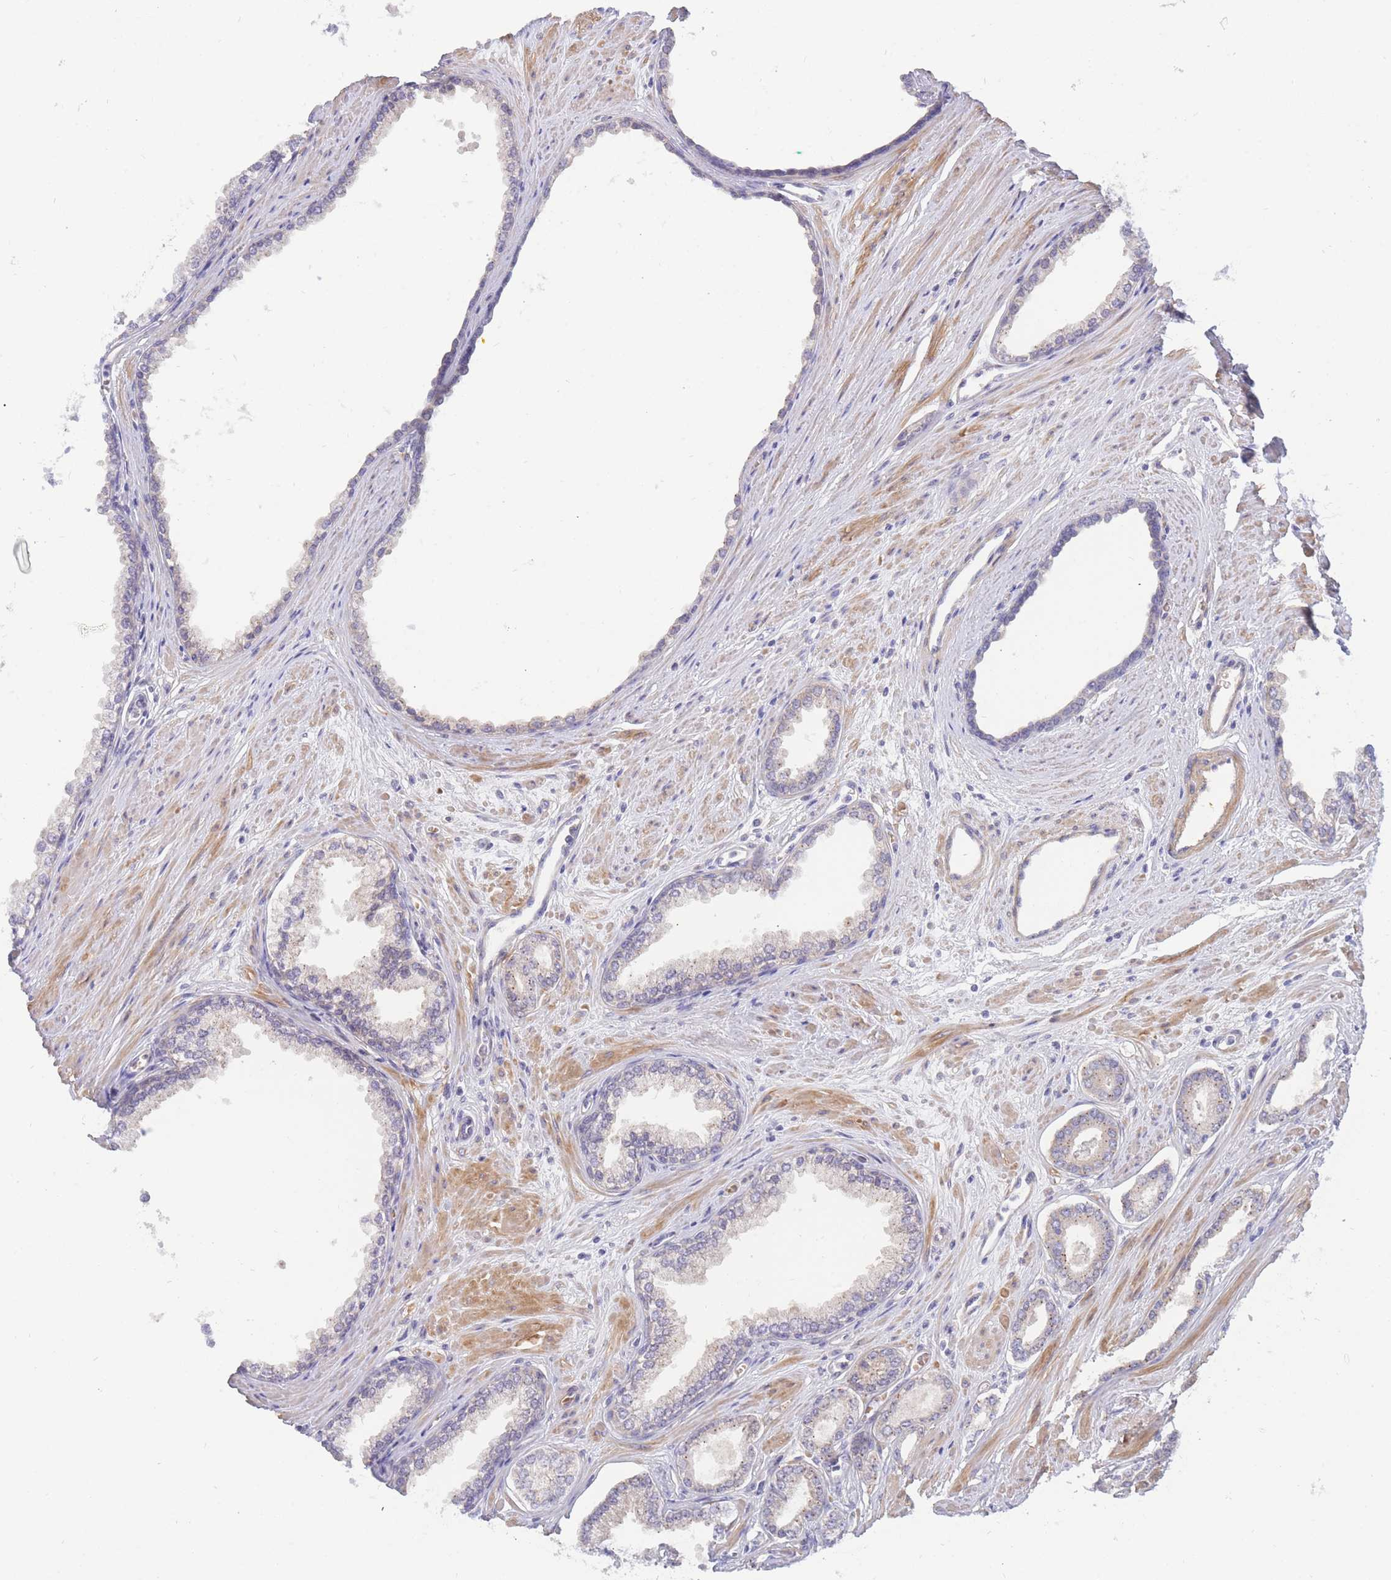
{"staining": {"intensity": "weak", "quantity": "25%-75%", "location": "cytoplasmic/membranous"}, "tissue": "prostate cancer", "cell_type": "Tumor cells", "image_type": "cancer", "snomed": [{"axis": "morphology", "description": "Adenocarcinoma, Low grade"}, {"axis": "topography", "description": "Prostate"}], "caption": "Human low-grade adenocarcinoma (prostate) stained with a protein marker demonstrates weak staining in tumor cells.", "gene": "APOL4", "patient": {"sex": "male", "age": 60}}